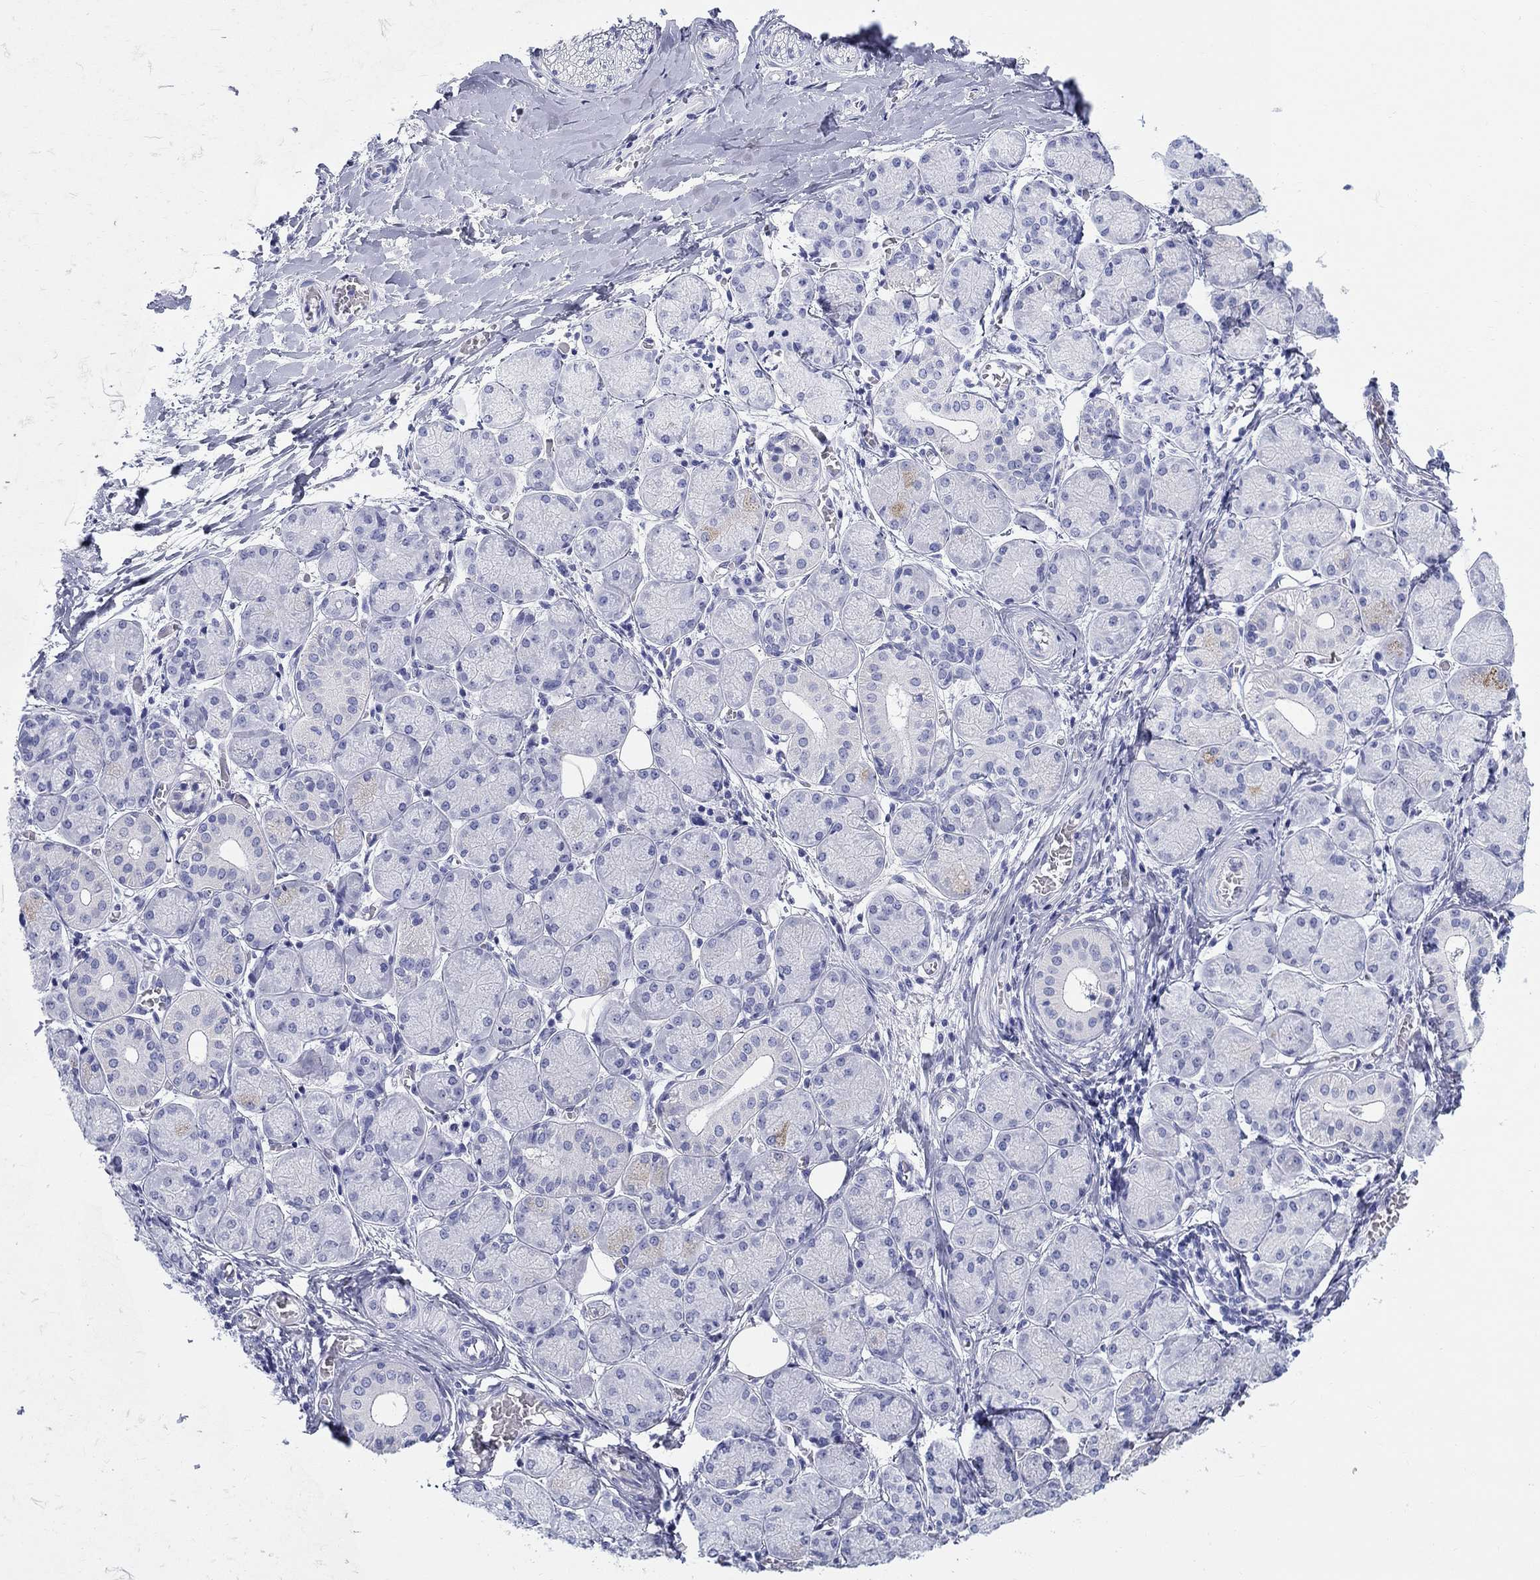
{"staining": {"intensity": "negative", "quantity": "none", "location": "none"}, "tissue": "salivary gland", "cell_type": "Glandular cells", "image_type": "normal", "snomed": [{"axis": "morphology", "description": "Normal tissue, NOS"}, {"axis": "topography", "description": "Salivary gland"}, {"axis": "topography", "description": "Peripheral nerve tissue"}], "caption": "This micrograph is of unremarkable salivary gland stained with immunohistochemistry (IHC) to label a protein in brown with the nuclei are counter-stained blue. There is no expression in glandular cells. (Brightfield microscopy of DAB (3,3'-diaminobenzidine) IHC at high magnification).", "gene": "LAMP5", "patient": {"sex": "female", "age": 24}}